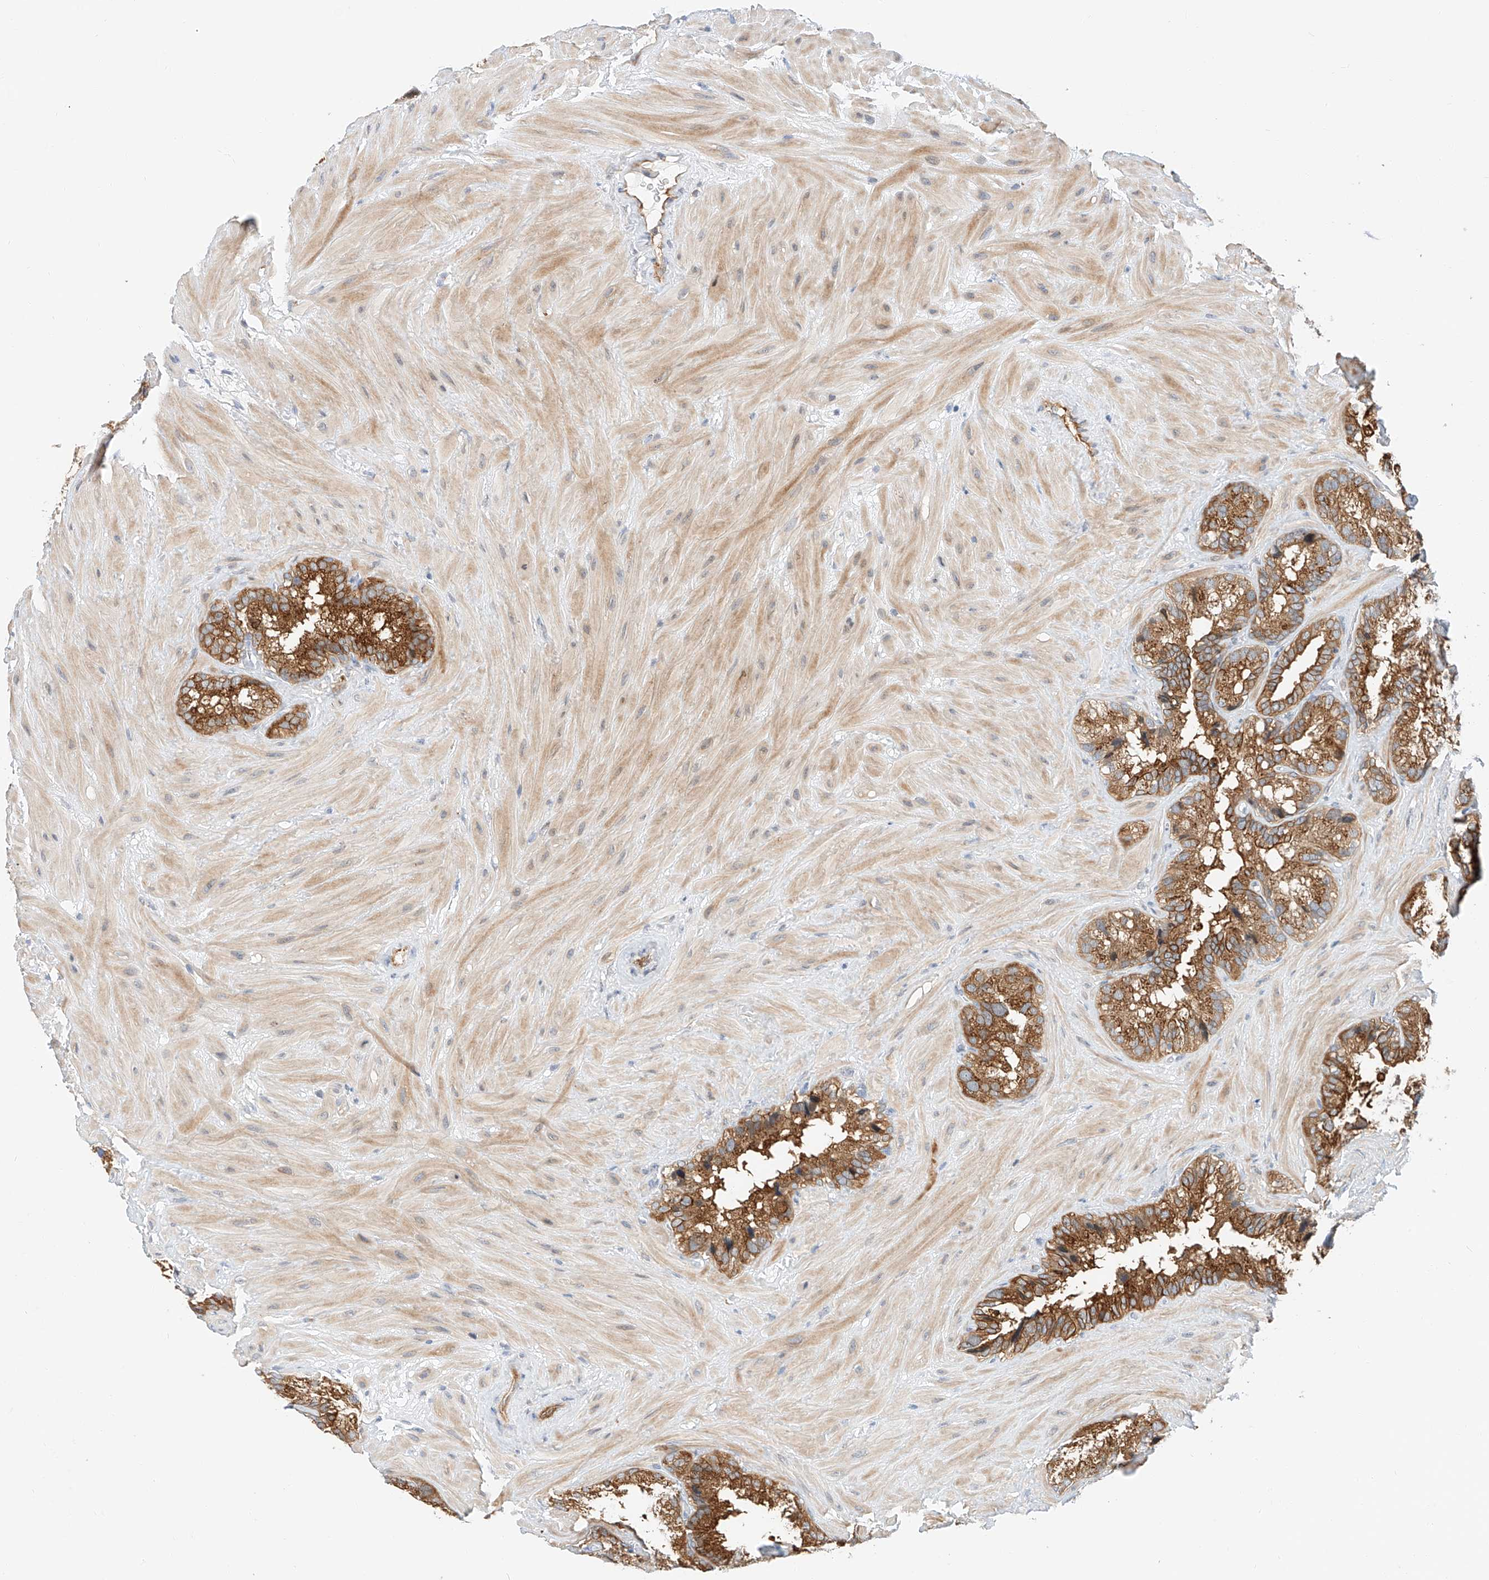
{"staining": {"intensity": "strong", "quantity": ">75%", "location": "cytoplasmic/membranous"}, "tissue": "seminal vesicle", "cell_type": "Glandular cells", "image_type": "normal", "snomed": [{"axis": "morphology", "description": "Normal tissue, NOS"}, {"axis": "topography", "description": "Prostate"}, {"axis": "topography", "description": "Seminal veicle"}], "caption": "Protein positivity by IHC demonstrates strong cytoplasmic/membranous positivity in approximately >75% of glandular cells in unremarkable seminal vesicle. (DAB (3,3'-diaminobenzidine) = brown stain, brightfield microscopy at high magnification).", "gene": "CARMIL1", "patient": {"sex": "male", "age": 68}}